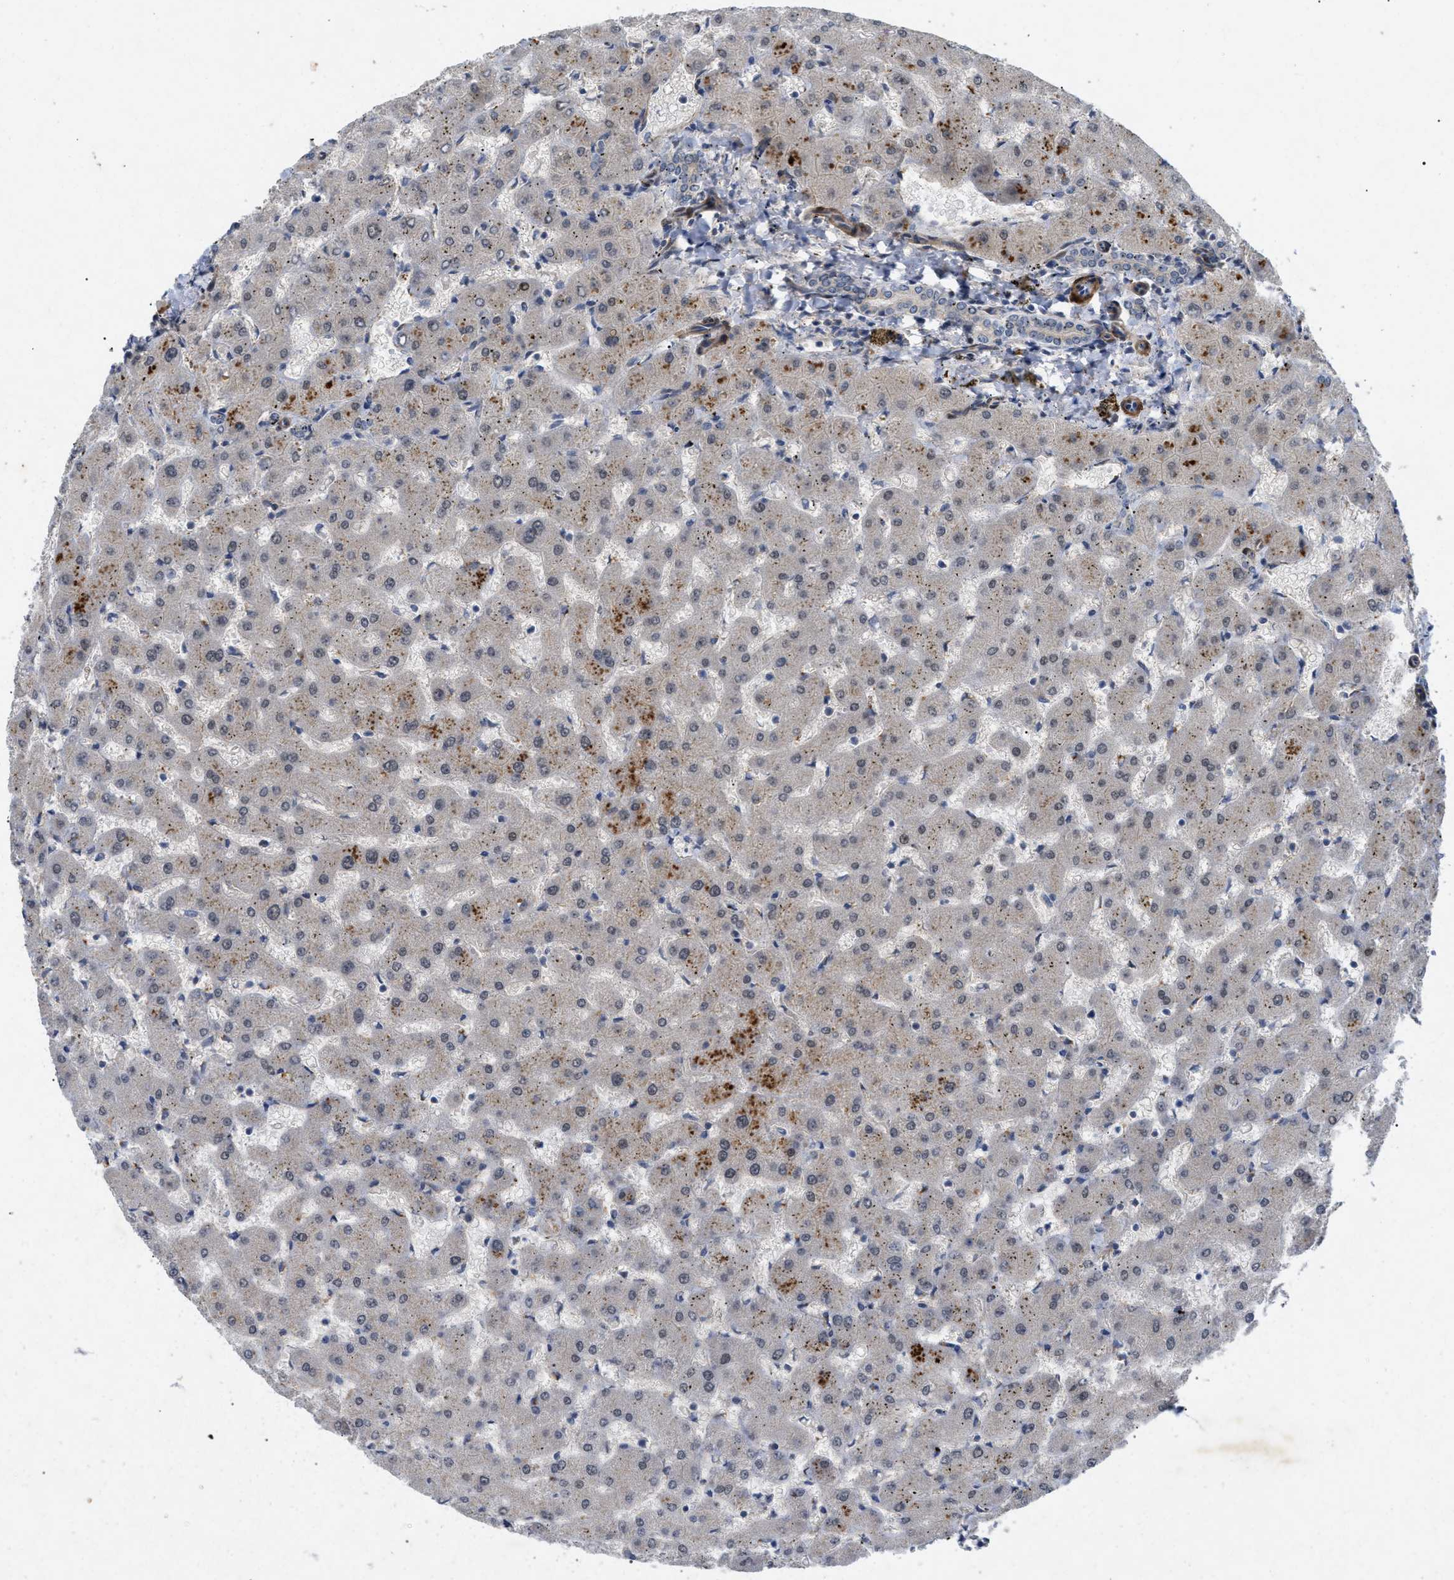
{"staining": {"intensity": "negative", "quantity": "none", "location": "none"}, "tissue": "liver", "cell_type": "Cholangiocytes", "image_type": "normal", "snomed": [{"axis": "morphology", "description": "Normal tissue, NOS"}, {"axis": "topography", "description": "Liver"}], "caption": "Cholangiocytes are negative for protein expression in normal human liver. Nuclei are stained in blue.", "gene": "ST6GALNAC6", "patient": {"sex": "female", "age": 63}}